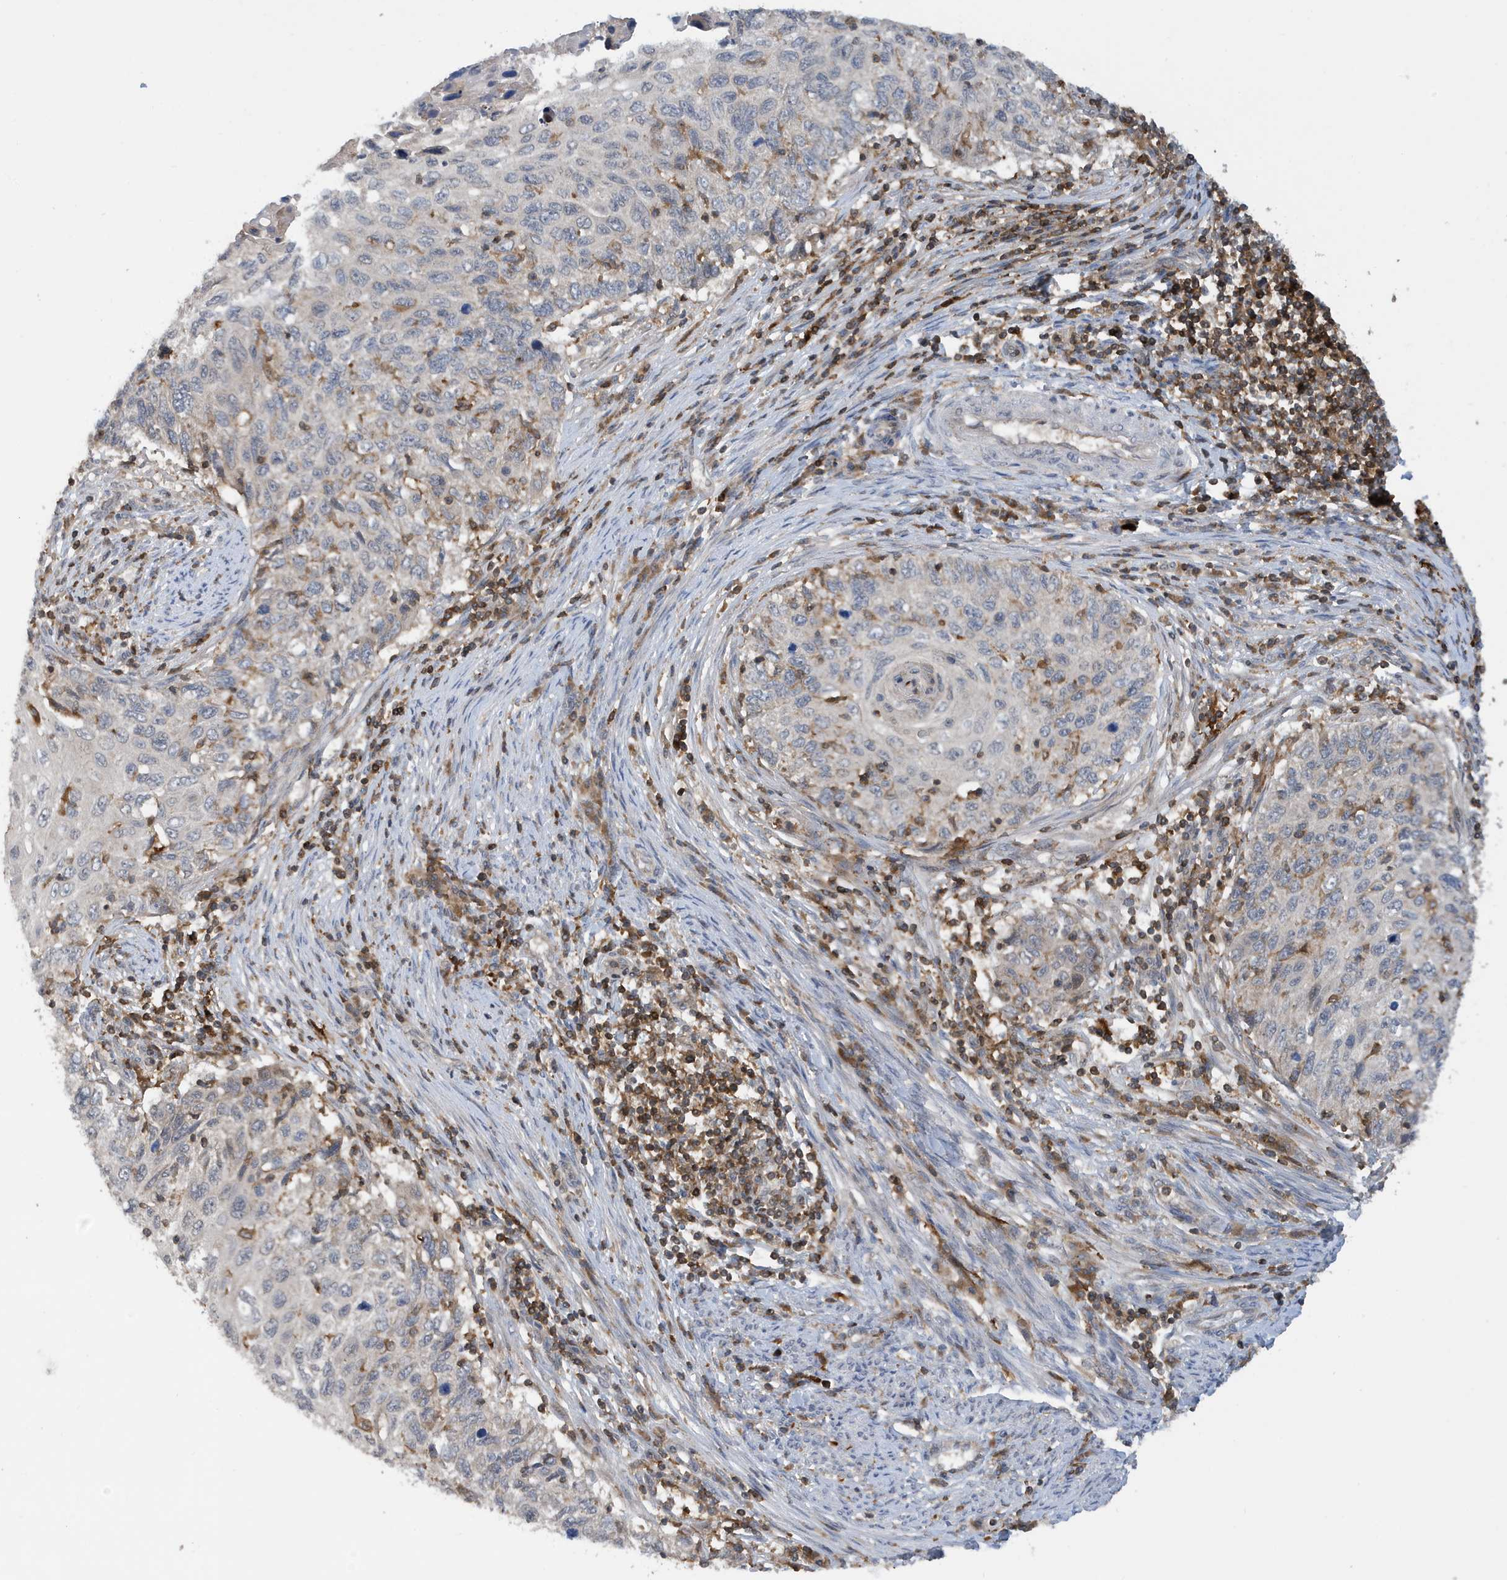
{"staining": {"intensity": "negative", "quantity": "none", "location": "none"}, "tissue": "cervical cancer", "cell_type": "Tumor cells", "image_type": "cancer", "snomed": [{"axis": "morphology", "description": "Squamous cell carcinoma, NOS"}, {"axis": "topography", "description": "Cervix"}], "caption": "Tumor cells show no significant protein positivity in cervical cancer (squamous cell carcinoma).", "gene": "NSUN3", "patient": {"sex": "female", "age": 70}}